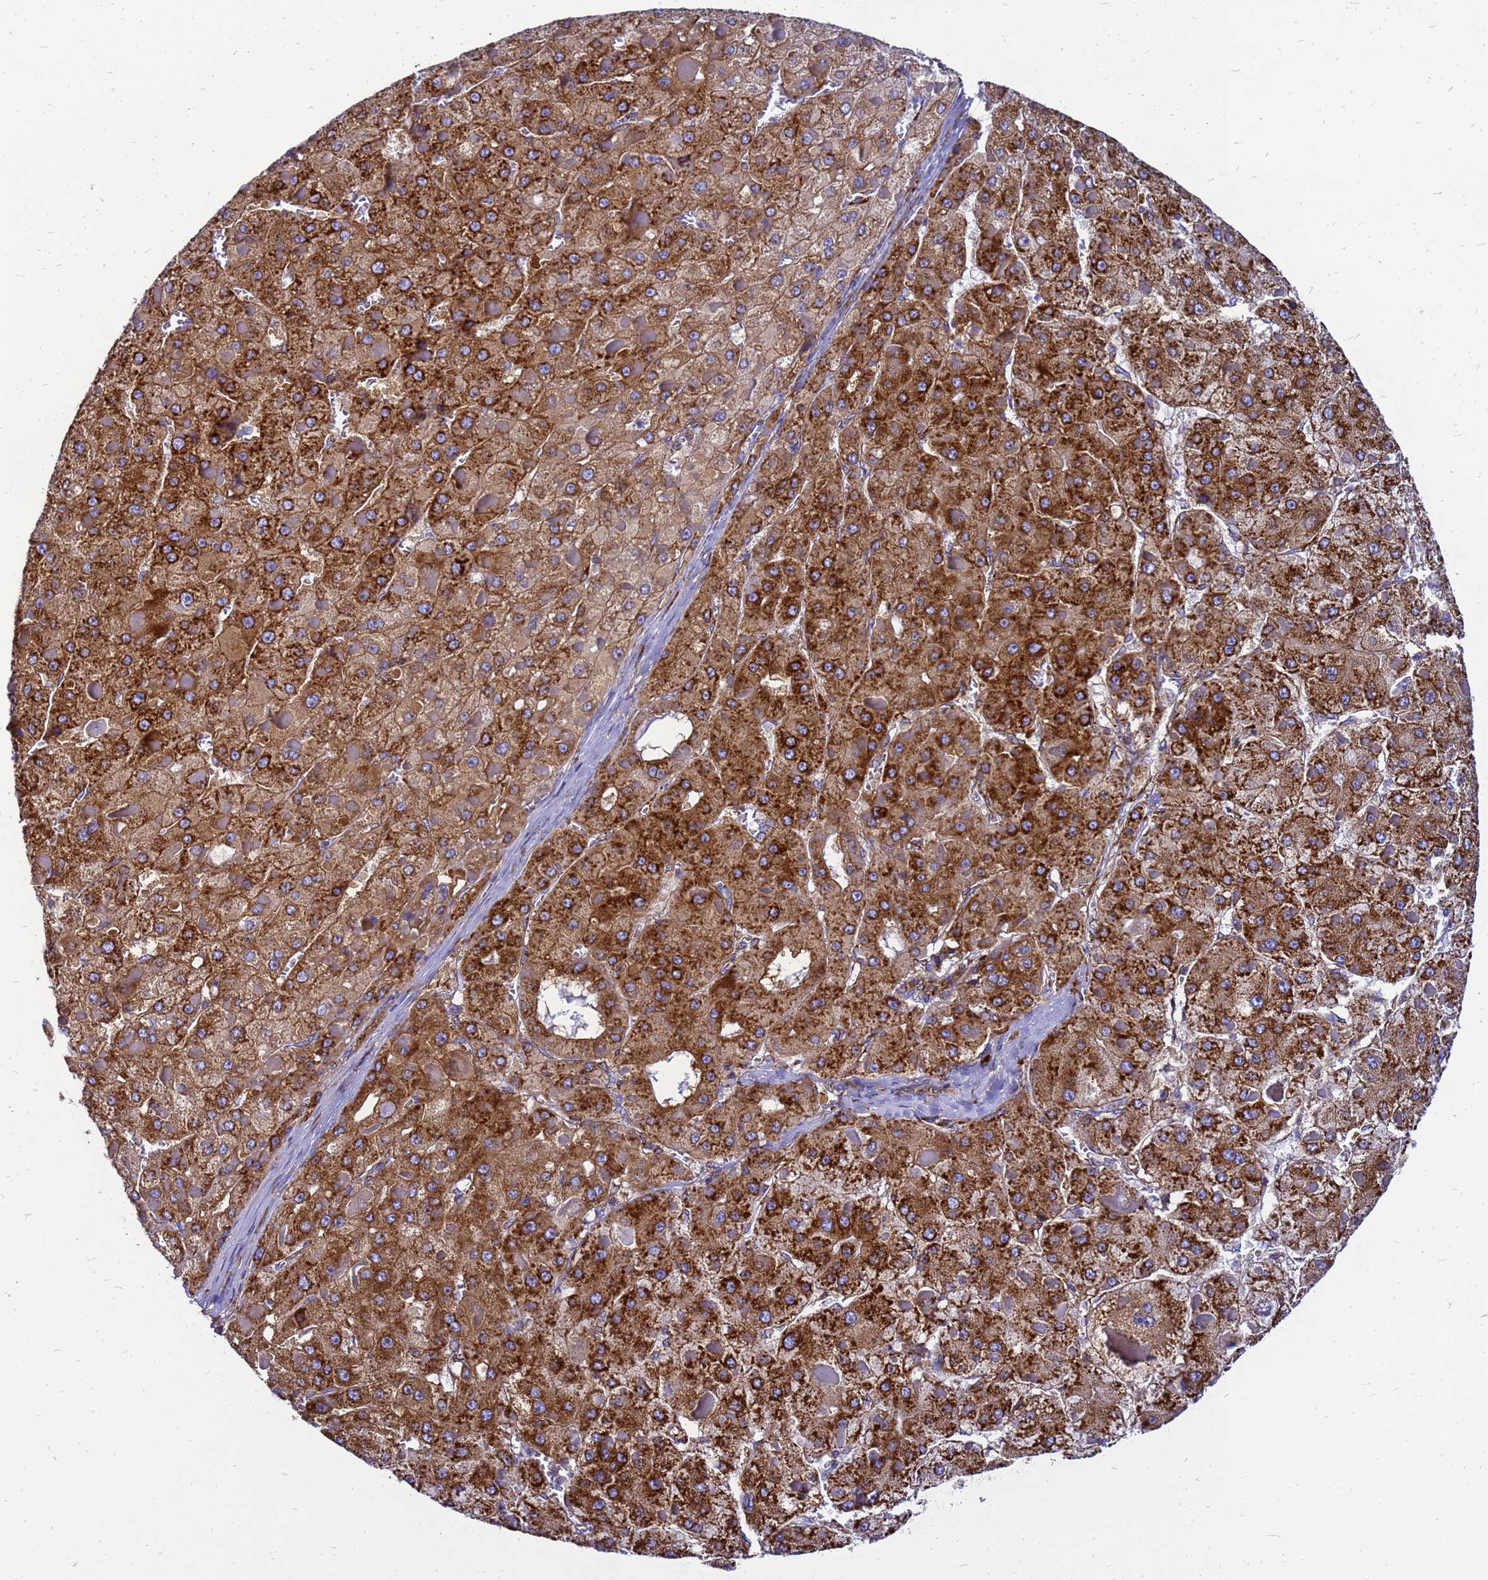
{"staining": {"intensity": "strong", "quantity": ">75%", "location": "cytoplasmic/membranous"}, "tissue": "liver cancer", "cell_type": "Tumor cells", "image_type": "cancer", "snomed": [{"axis": "morphology", "description": "Carcinoma, Hepatocellular, NOS"}, {"axis": "topography", "description": "Liver"}], "caption": "Immunohistochemistry (IHC) (DAB (3,3'-diaminobenzidine)) staining of human liver cancer exhibits strong cytoplasmic/membranous protein expression in about >75% of tumor cells.", "gene": "EEF1D", "patient": {"sex": "female", "age": 73}}